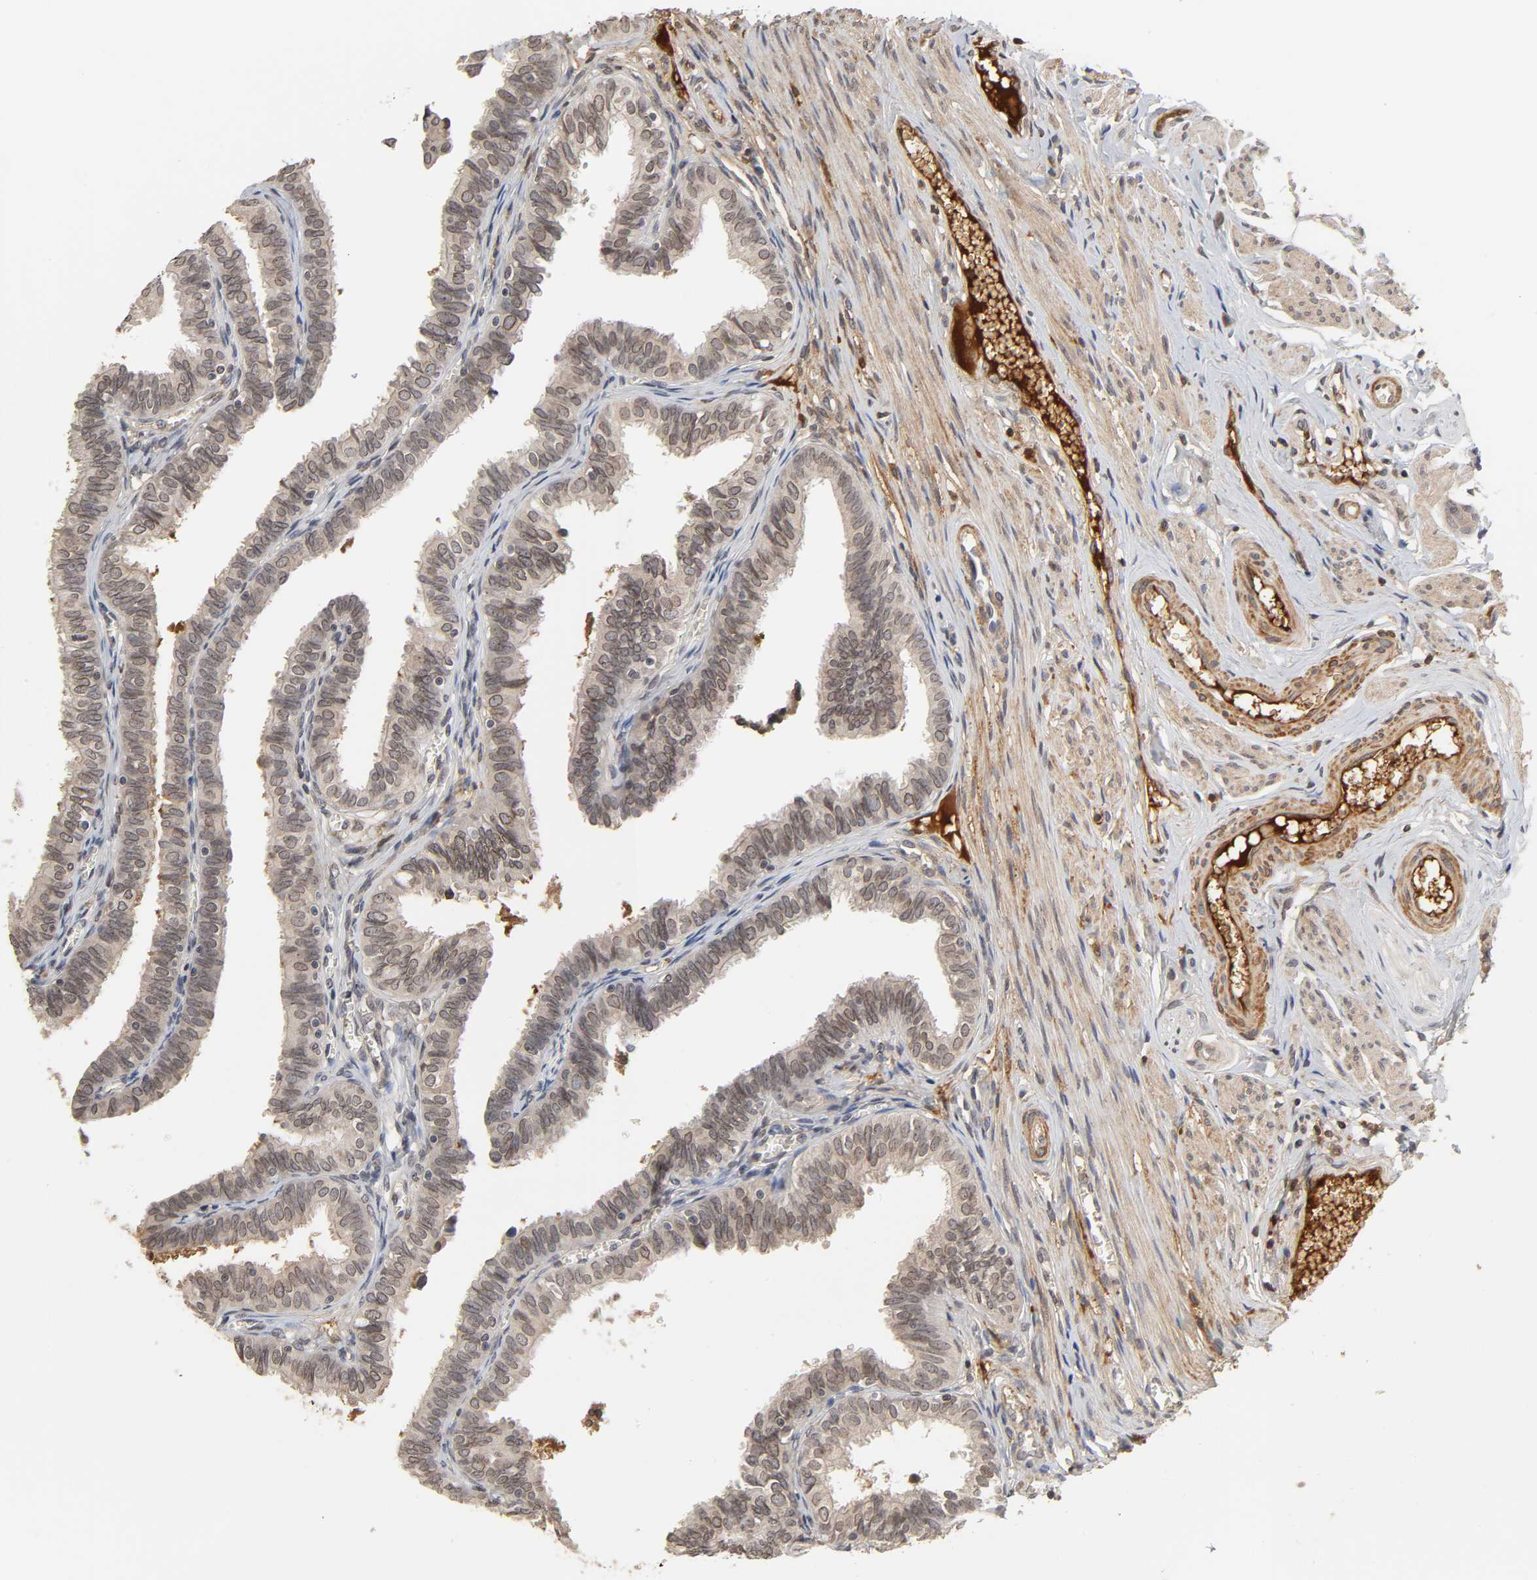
{"staining": {"intensity": "moderate", "quantity": ">75%", "location": "cytoplasmic/membranous,nuclear"}, "tissue": "fallopian tube", "cell_type": "Glandular cells", "image_type": "normal", "snomed": [{"axis": "morphology", "description": "Normal tissue, NOS"}, {"axis": "topography", "description": "Fallopian tube"}], "caption": "A micrograph of human fallopian tube stained for a protein reveals moderate cytoplasmic/membranous,nuclear brown staining in glandular cells.", "gene": "CPN2", "patient": {"sex": "female", "age": 46}}